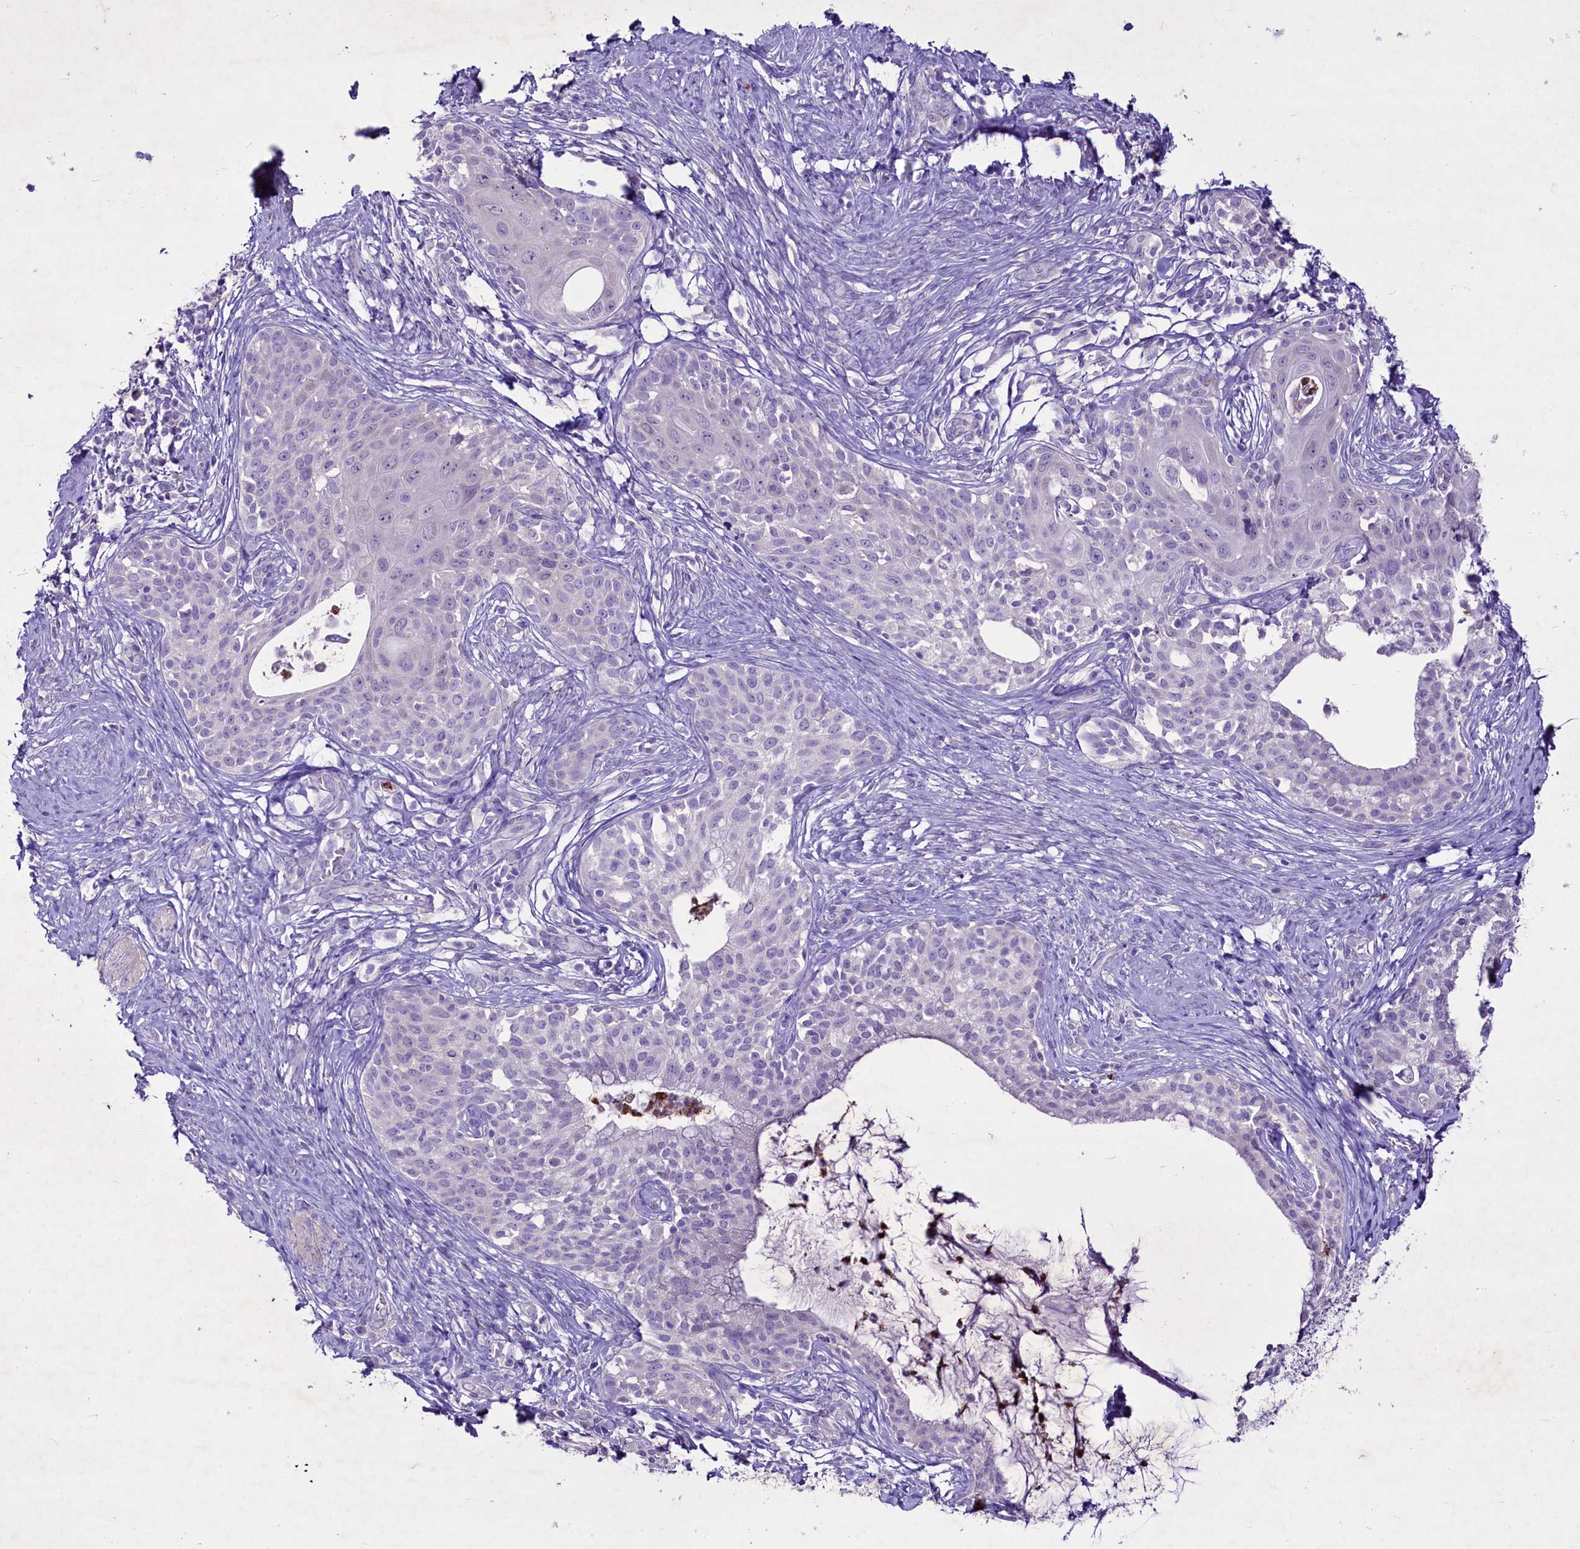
{"staining": {"intensity": "negative", "quantity": "none", "location": "none"}, "tissue": "cervical cancer", "cell_type": "Tumor cells", "image_type": "cancer", "snomed": [{"axis": "morphology", "description": "Squamous cell carcinoma, NOS"}, {"axis": "morphology", "description": "Adenocarcinoma, NOS"}, {"axis": "topography", "description": "Cervix"}], "caption": "Photomicrograph shows no protein expression in tumor cells of cervical adenocarcinoma tissue.", "gene": "FAM209B", "patient": {"sex": "female", "age": 52}}